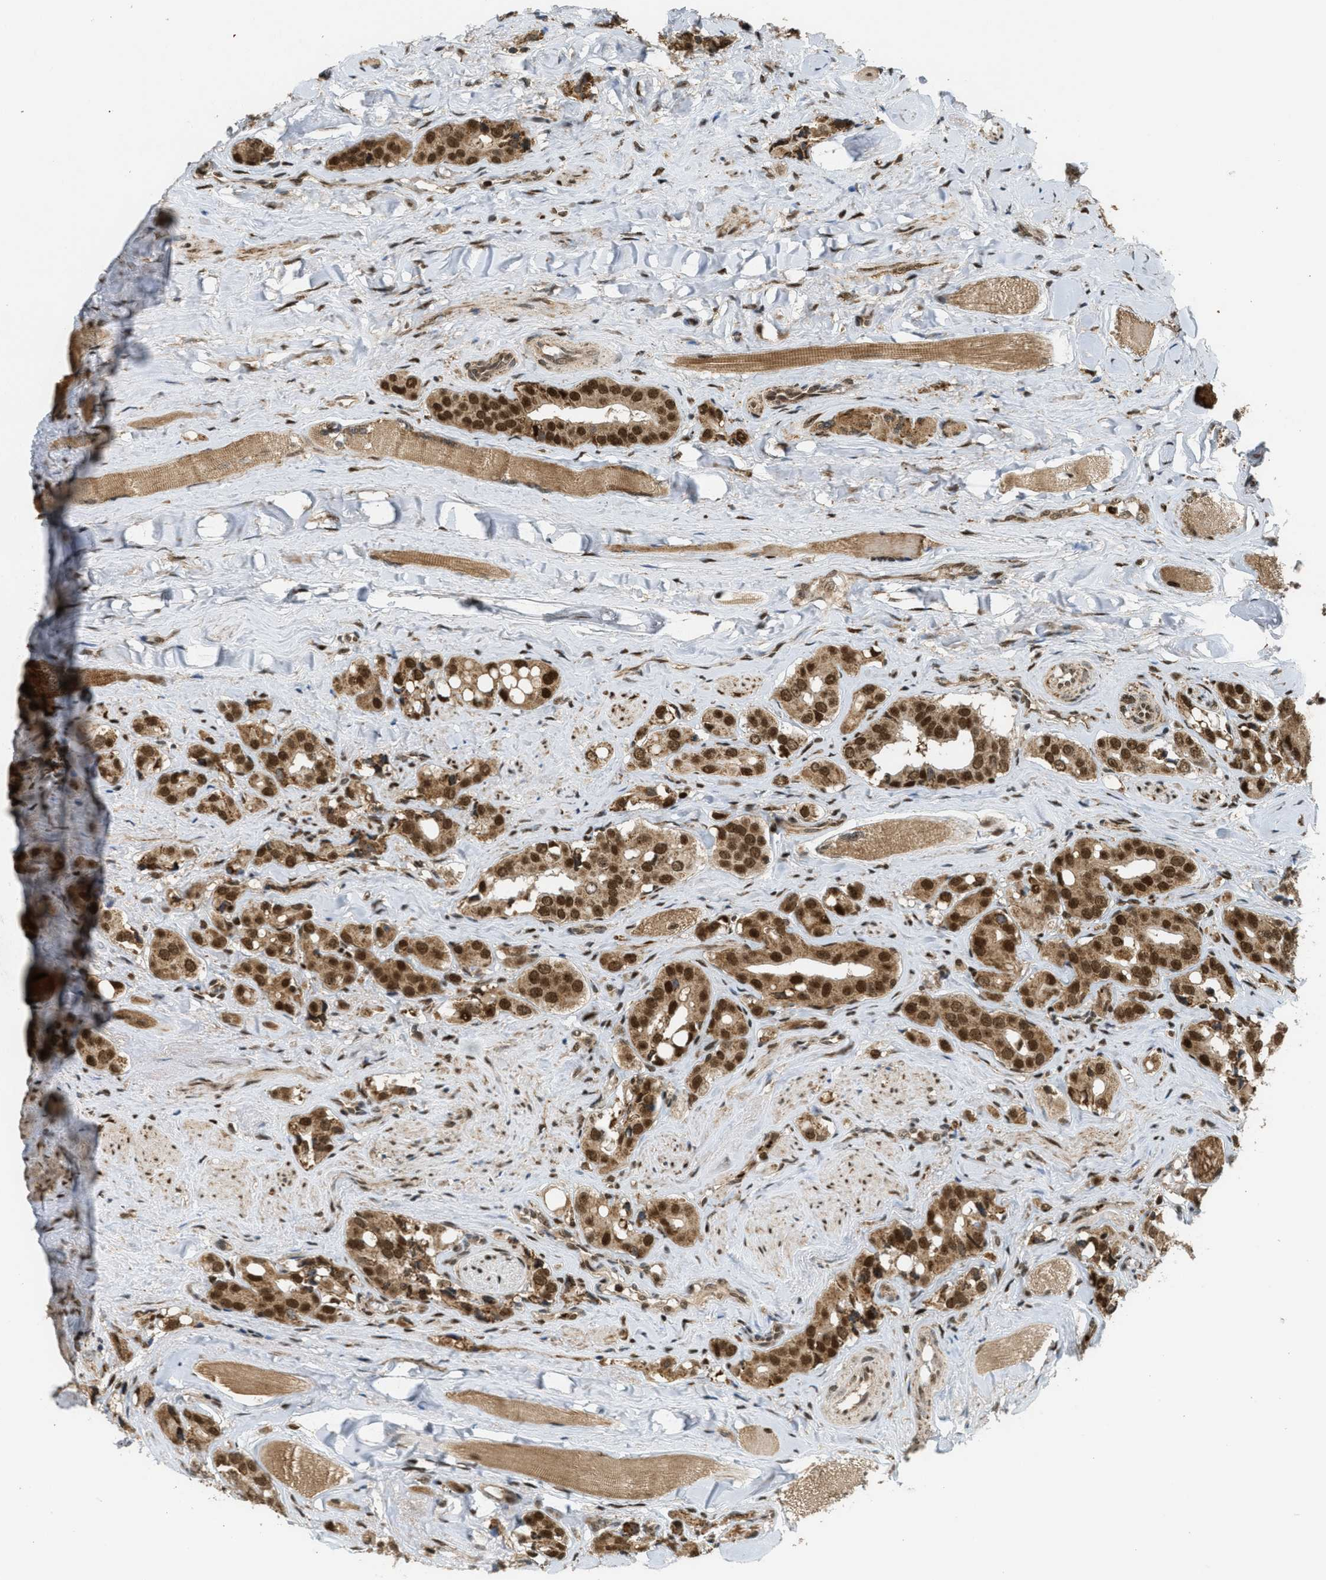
{"staining": {"intensity": "strong", "quantity": ">75%", "location": "cytoplasmic/membranous,nuclear"}, "tissue": "prostate cancer", "cell_type": "Tumor cells", "image_type": "cancer", "snomed": [{"axis": "morphology", "description": "Adenocarcinoma, High grade"}, {"axis": "topography", "description": "Prostate"}], "caption": "Immunohistochemical staining of human prostate high-grade adenocarcinoma demonstrates strong cytoplasmic/membranous and nuclear protein positivity in about >75% of tumor cells.", "gene": "TLK1", "patient": {"sex": "male", "age": 52}}